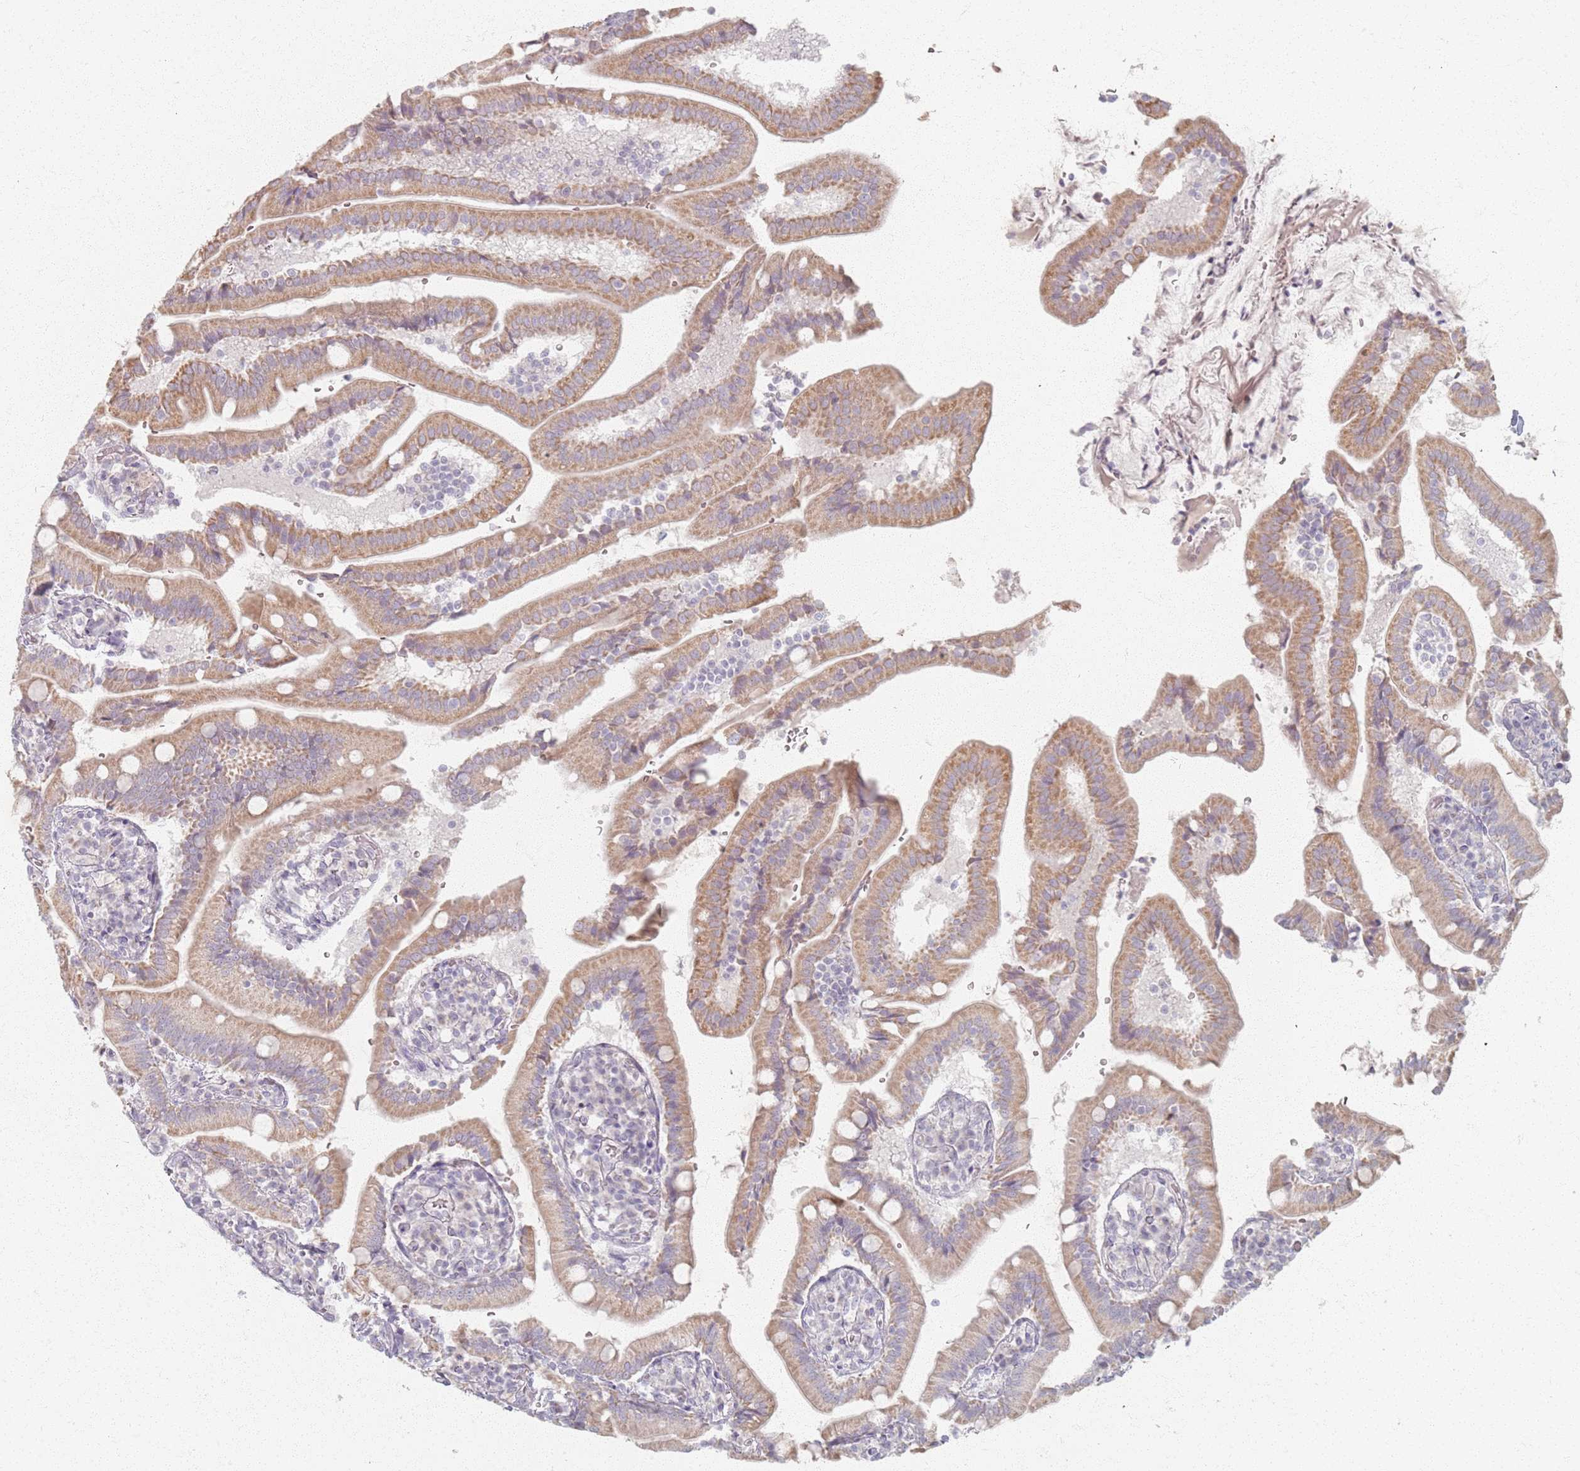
{"staining": {"intensity": "moderate", "quantity": ">75%", "location": "cytoplasmic/membranous"}, "tissue": "duodenum", "cell_type": "Glandular cells", "image_type": "normal", "snomed": [{"axis": "morphology", "description": "Normal tissue, NOS"}, {"axis": "topography", "description": "Duodenum"}], "caption": "The immunohistochemical stain labels moderate cytoplasmic/membranous expression in glandular cells of normal duodenum. (DAB (3,3'-diaminobenzidine) IHC with brightfield microscopy, high magnification).", "gene": "PKD2L2", "patient": {"sex": "female", "age": 67}}